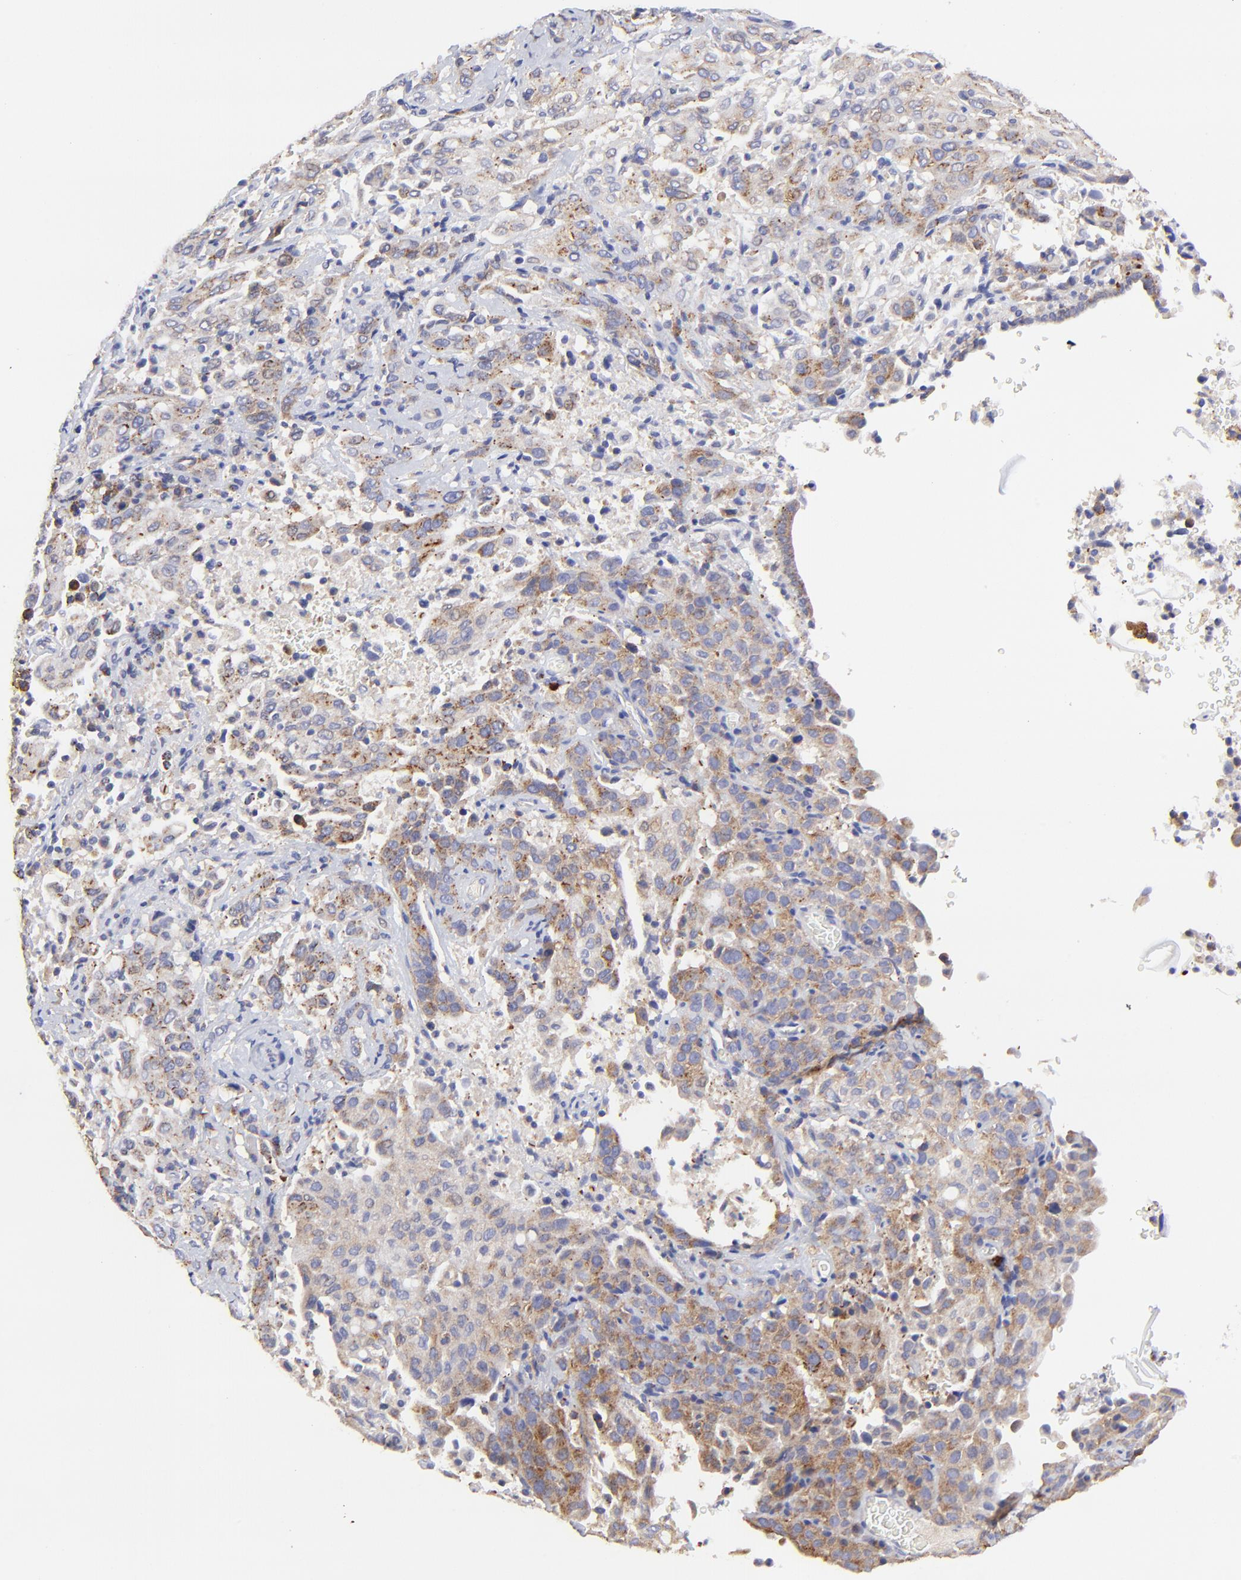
{"staining": {"intensity": "moderate", "quantity": "25%-75%", "location": "cytoplasmic/membranous"}, "tissue": "cervical cancer", "cell_type": "Tumor cells", "image_type": "cancer", "snomed": [{"axis": "morphology", "description": "Squamous cell carcinoma, NOS"}, {"axis": "topography", "description": "Cervix"}], "caption": "Moderate cytoplasmic/membranous expression for a protein is seen in about 25%-75% of tumor cells of cervical cancer using IHC.", "gene": "LHFPL1", "patient": {"sex": "female", "age": 41}}